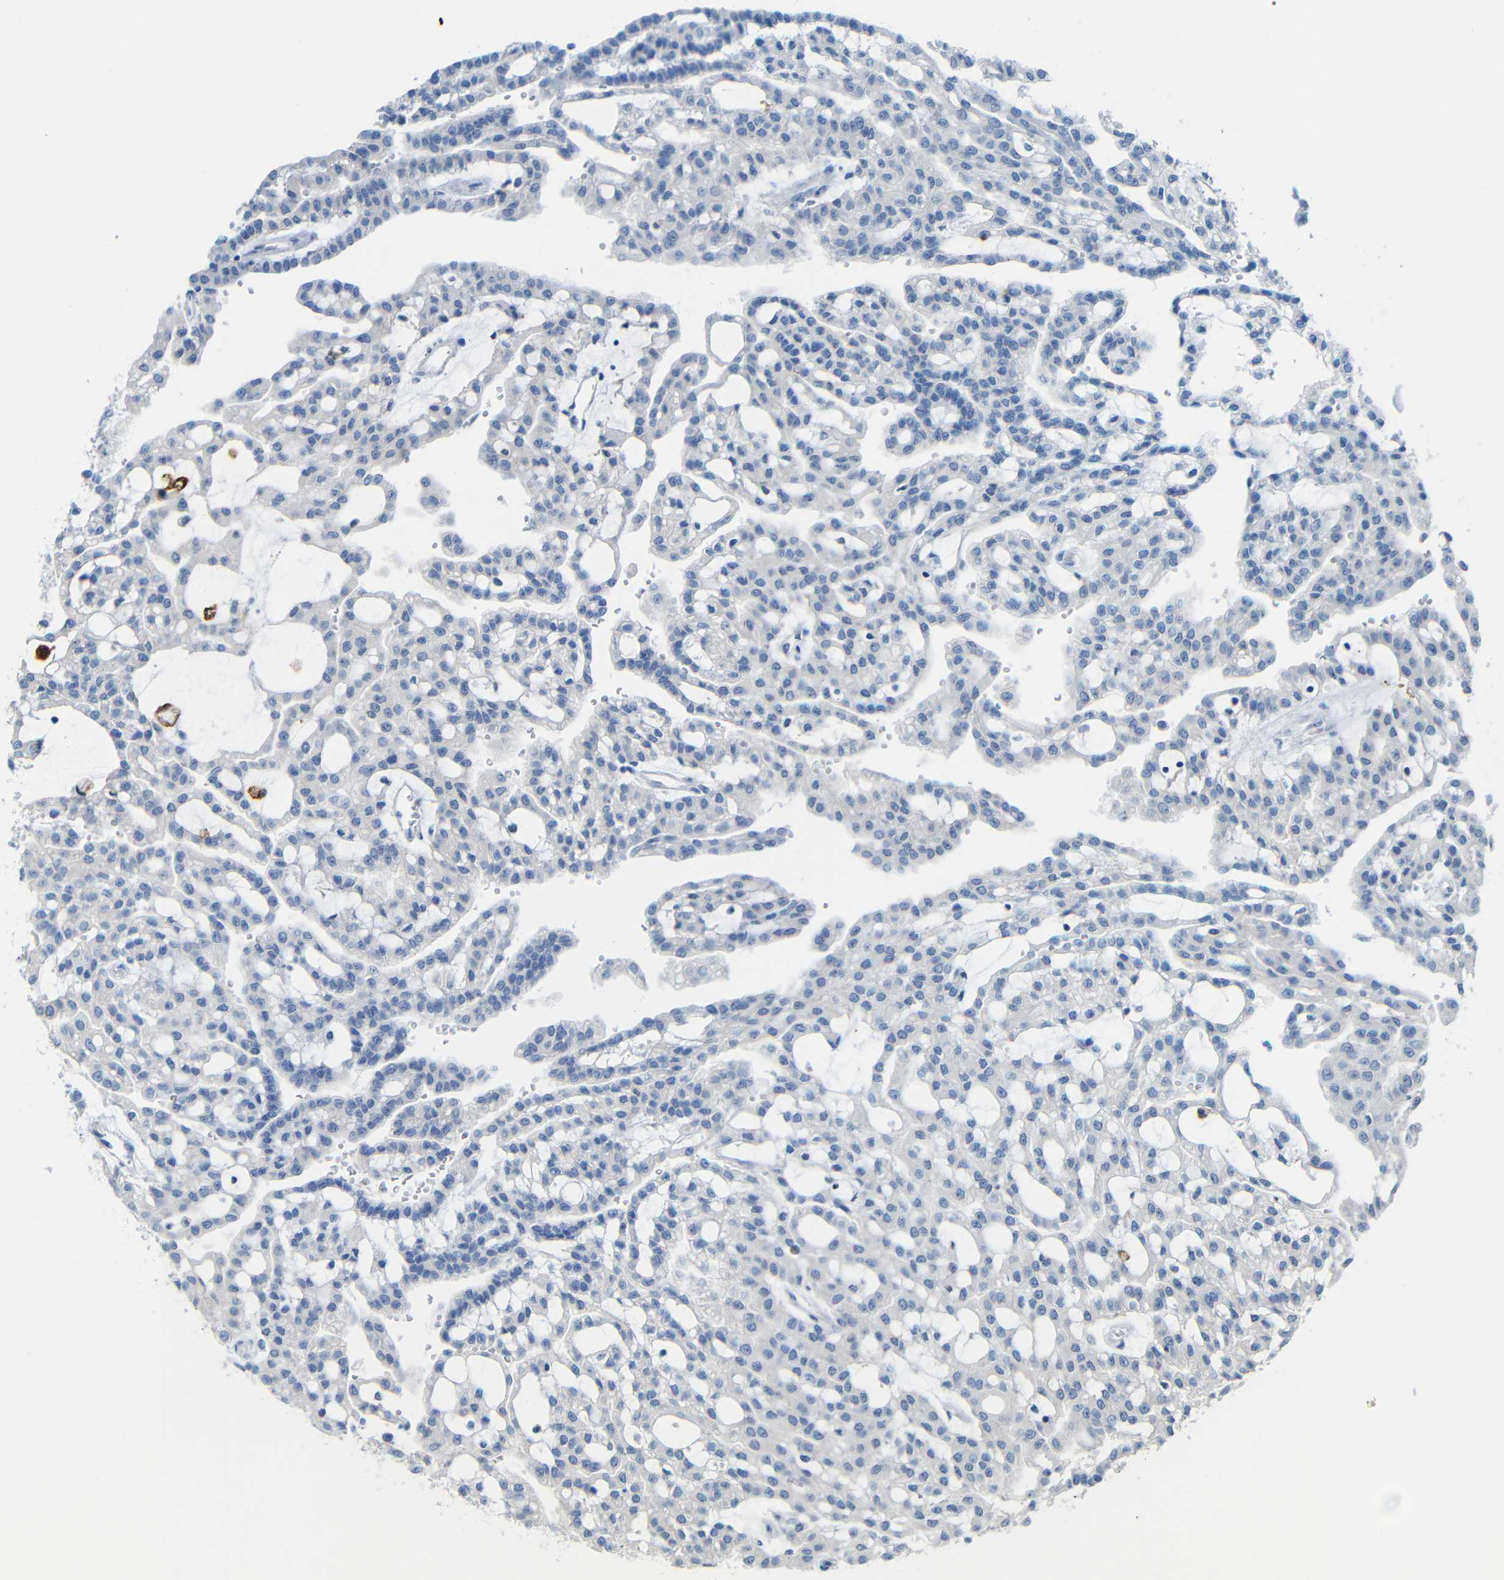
{"staining": {"intensity": "negative", "quantity": "none", "location": "none"}, "tissue": "renal cancer", "cell_type": "Tumor cells", "image_type": "cancer", "snomed": [{"axis": "morphology", "description": "Adenocarcinoma, NOS"}, {"axis": "topography", "description": "Kidney"}], "caption": "Immunohistochemistry of renal cancer shows no expression in tumor cells.", "gene": "C1orf210", "patient": {"sex": "male", "age": 63}}